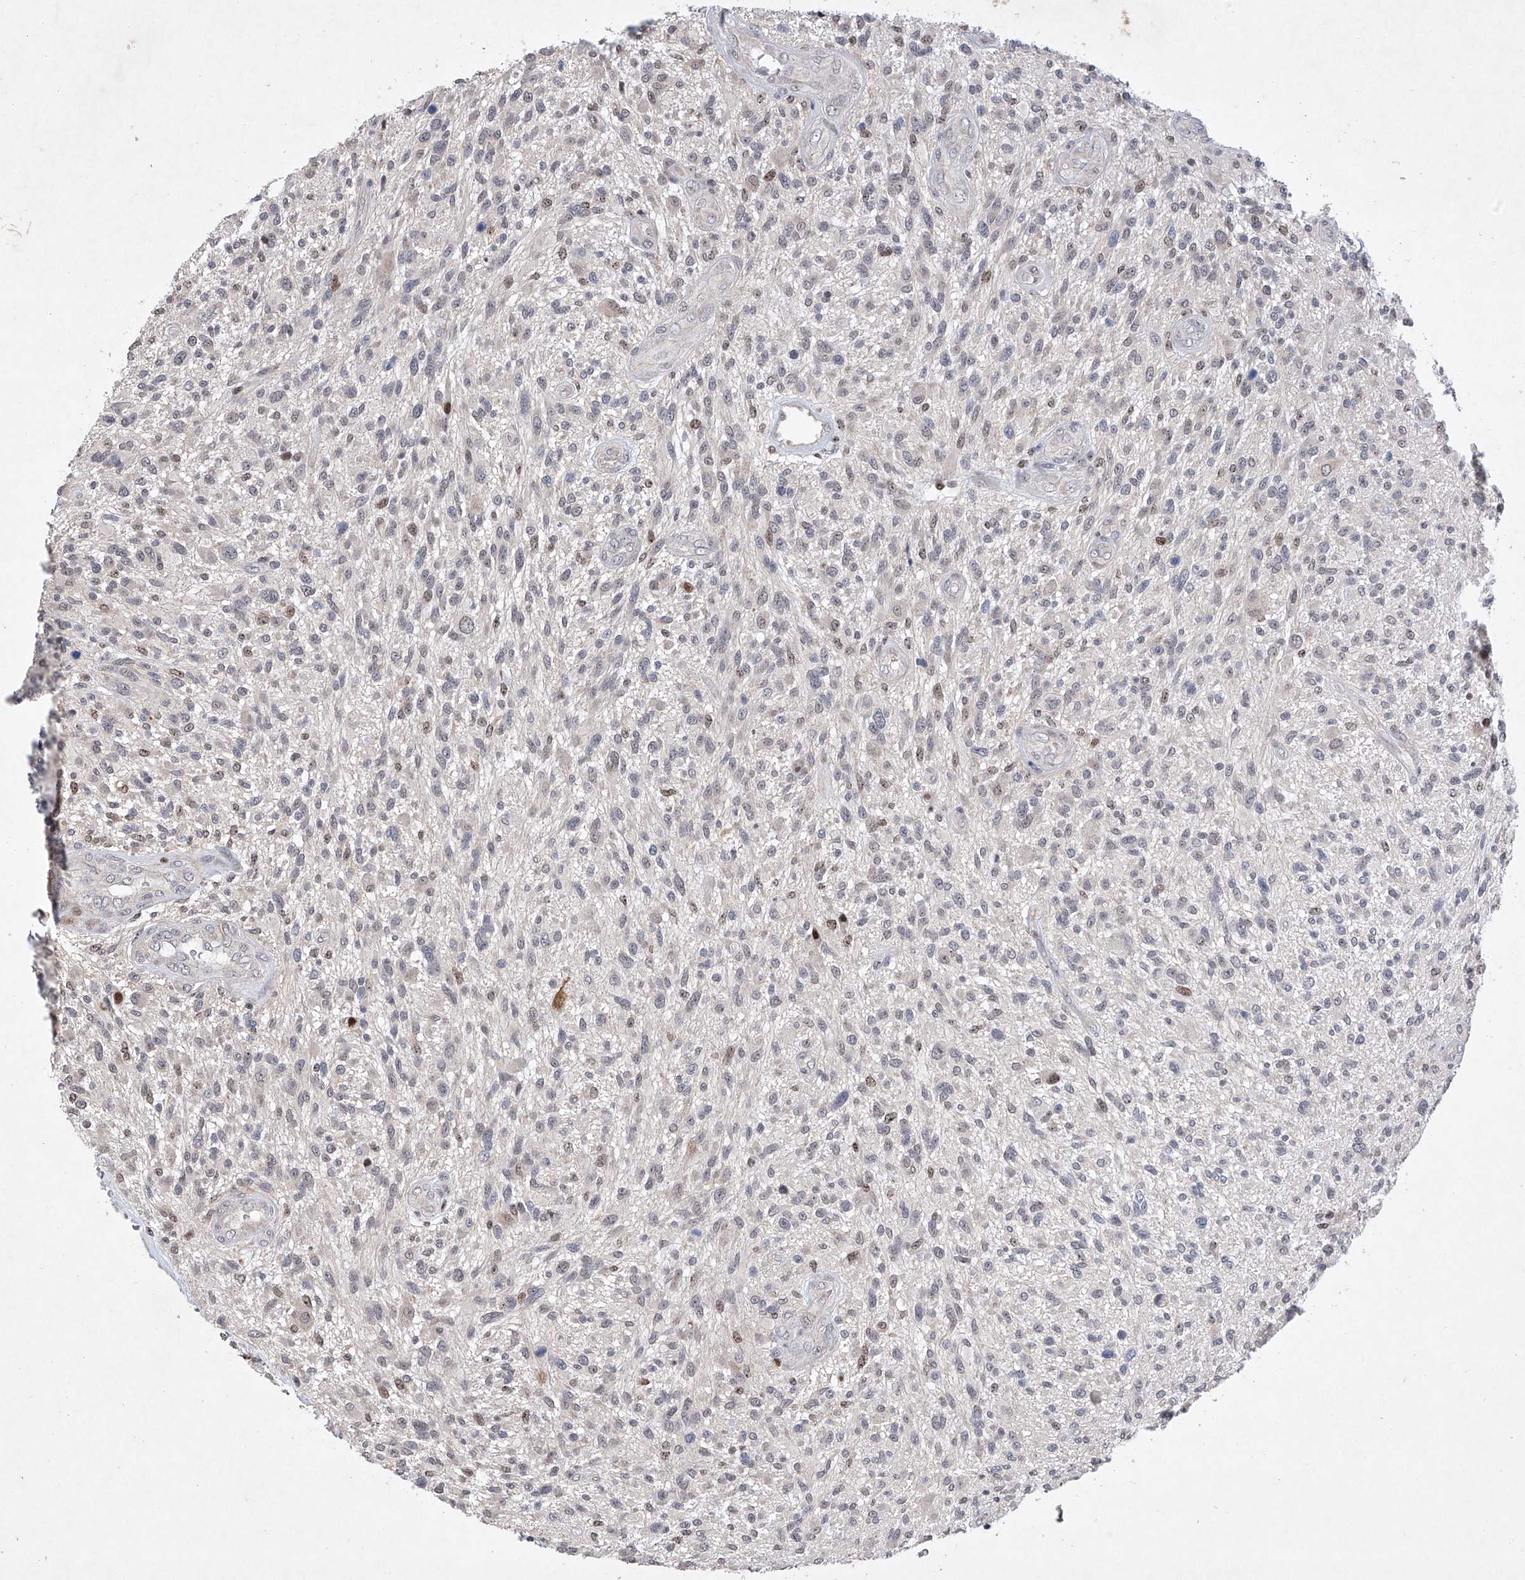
{"staining": {"intensity": "negative", "quantity": "none", "location": "none"}, "tissue": "glioma", "cell_type": "Tumor cells", "image_type": "cancer", "snomed": [{"axis": "morphology", "description": "Glioma, malignant, High grade"}, {"axis": "topography", "description": "Brain"}], "caption": "Protein analysis of malignant high-grade glioma demonstrates no significant positivity in tumor cells.", "gene": "AFG1L", "patient": {"sex": "male", "age": 47}}